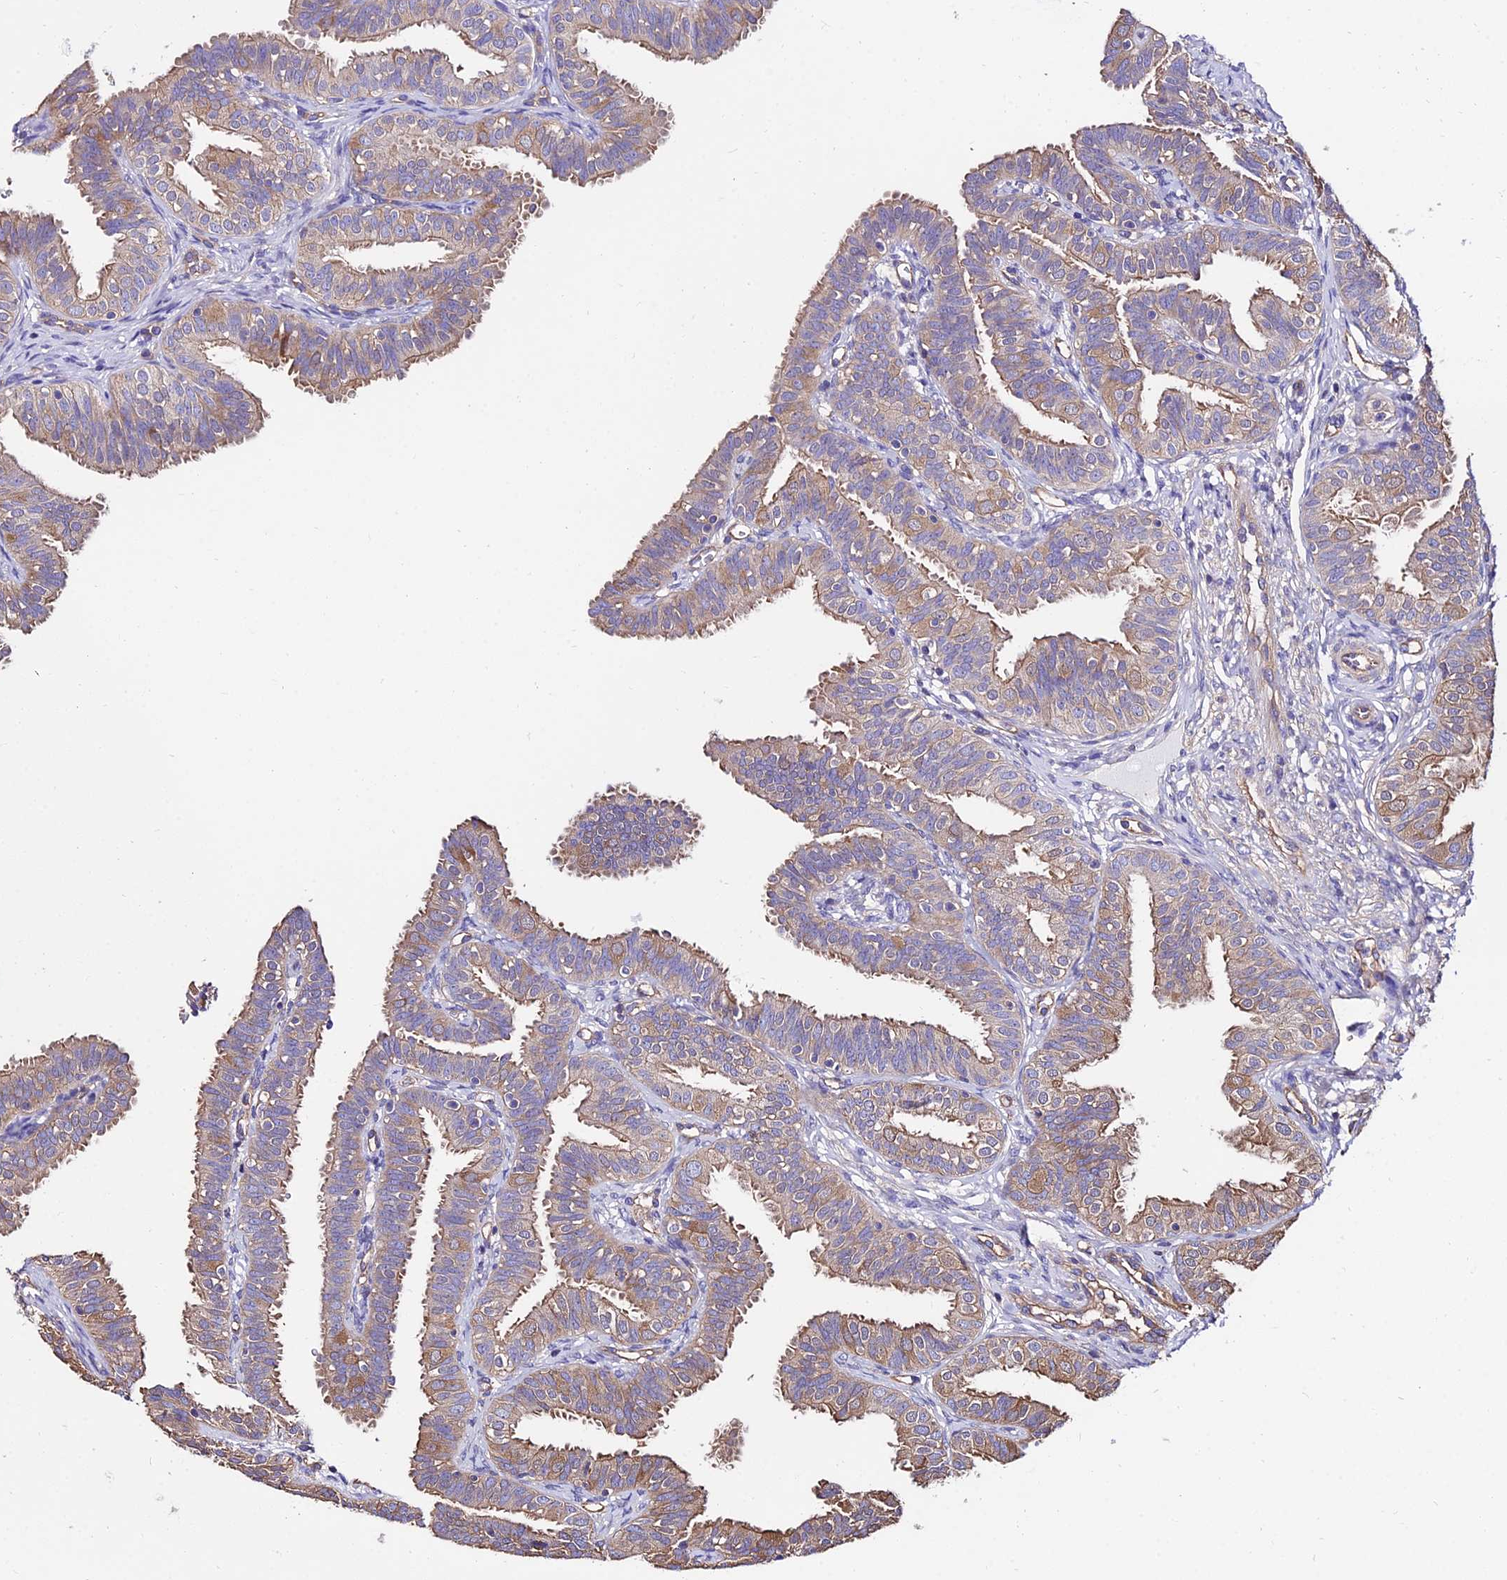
{"staining": {"intensity": "moderate", "quantity": "25%-75%", "location": "cytoplasmic/membranous"}, "tissue": "fallopian tube", "cell_type": "Glandular cells", "image_type": "normal", "snomed": [{"axis": "morphology", "description": "Normal tissue, NOS"}, {"axis": "topography", "description": "Fallopian tube"}], "caption": "This image reveals normal fallopian tube stained with IHC to label a protein in brown. The cytoplasmic/membranous of glandular cells show moderate positivity for the protein. Nuclei are counter-stained blue.", "gene": "CALM1", "patient": {"sex": "female", "age": 35}}